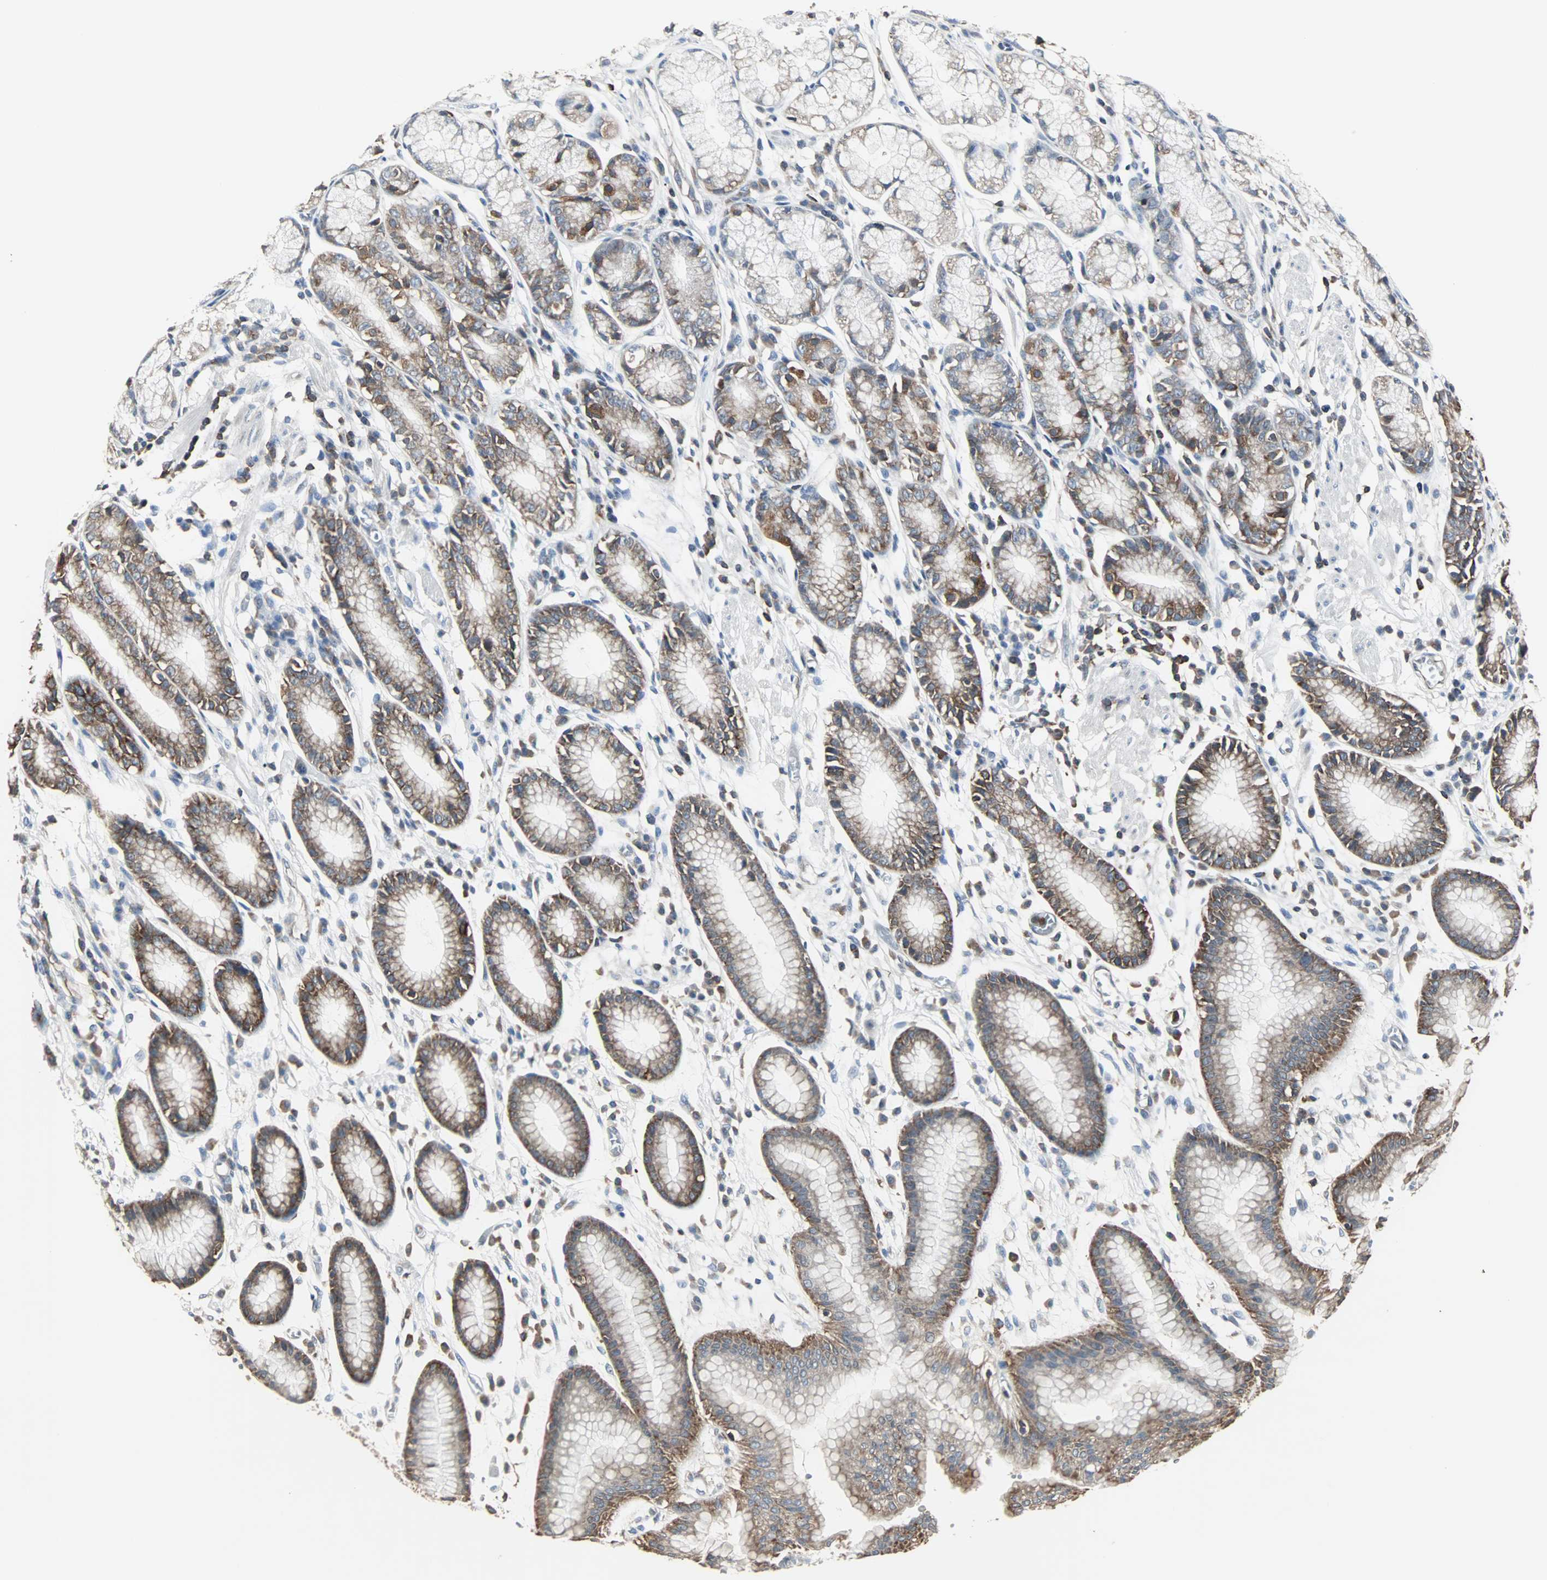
{"staining": {"intensity": "strong", "quantity": ">75%", "location": "cytoplasmic/membranous"}, "tissue": "stomach", "cell_type": "Glandular cells", "image_type": "normal", "snomed": [{"axis": "morphology", "description": "Normal tissue, NOS"}, {"axis": "morphology", "description": "Inflammation, NOS"}, {"axis": "topography", "description": "Stomach, lower"}], "caption": "Brown immunohistochemical staining in benign human stomach reveals strong cytoplasmic/membranous positivity in approximately >75% of glandular cells. (brown staining indicates protein expression, while blue staining denotes nuclei).", "gene": "LRRFIP1", "patient": {"sex": "male", "age": 59}}